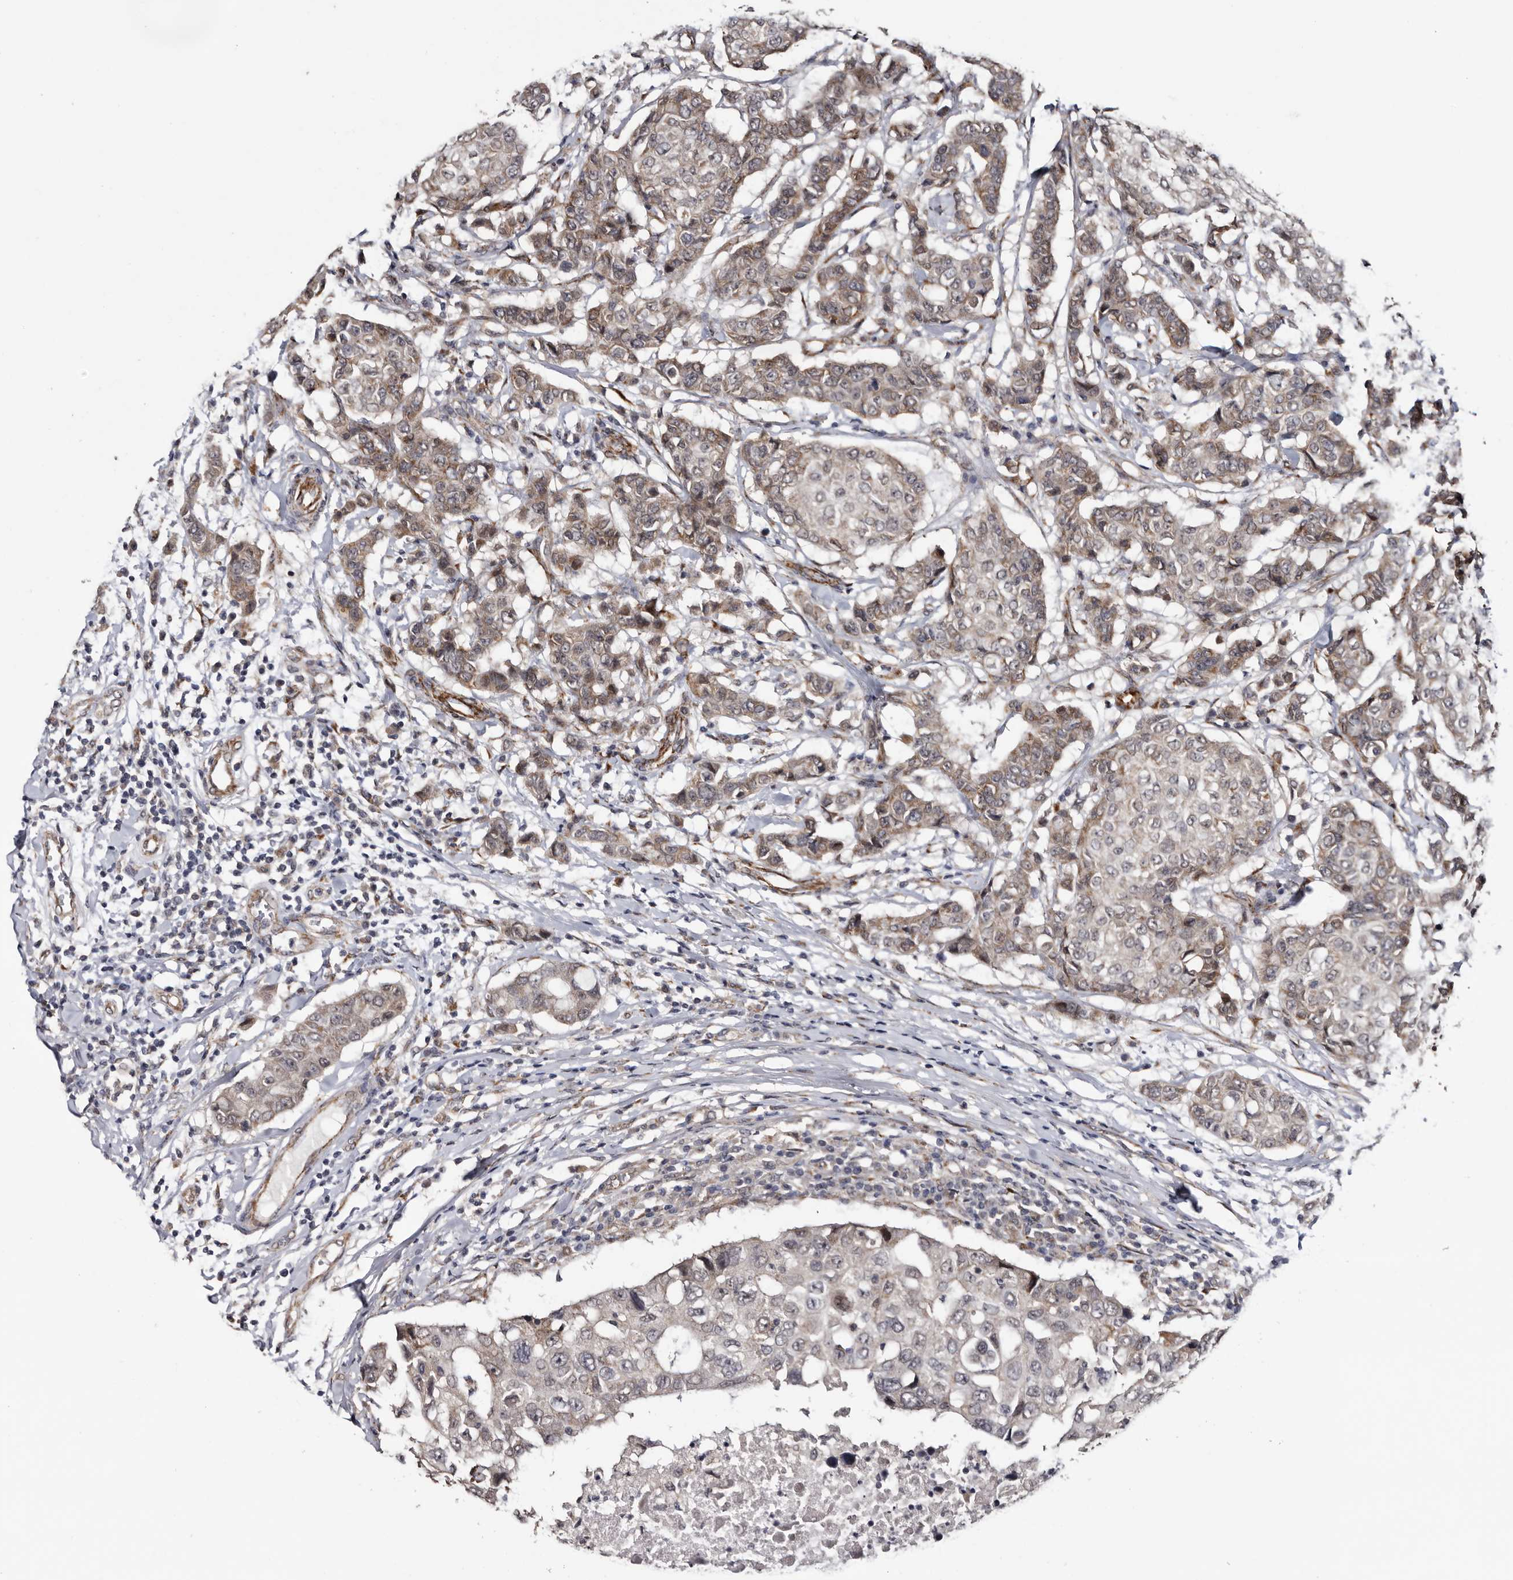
{"staining": {"intensity": "weak", "quantity": "25%-75%", "location": "cytoplasmic/membranous"}, "tissue": "breast cancer", "cell_type": "Tumor cells", "image_type": "cancer", "snomed": [{"axis": "morphology", "description": "Duct carcinoma"}, {"axis": "topography", "description": "Breast"}], "caption": "The immunohistochemical stain shows weak cytoplasmic/membranous staining in tumor cells of infiltrating ductal carcinoma (breast) tissue.", "gene": "ARMCX2", "patient": {"sex": "female", "age": 27}}